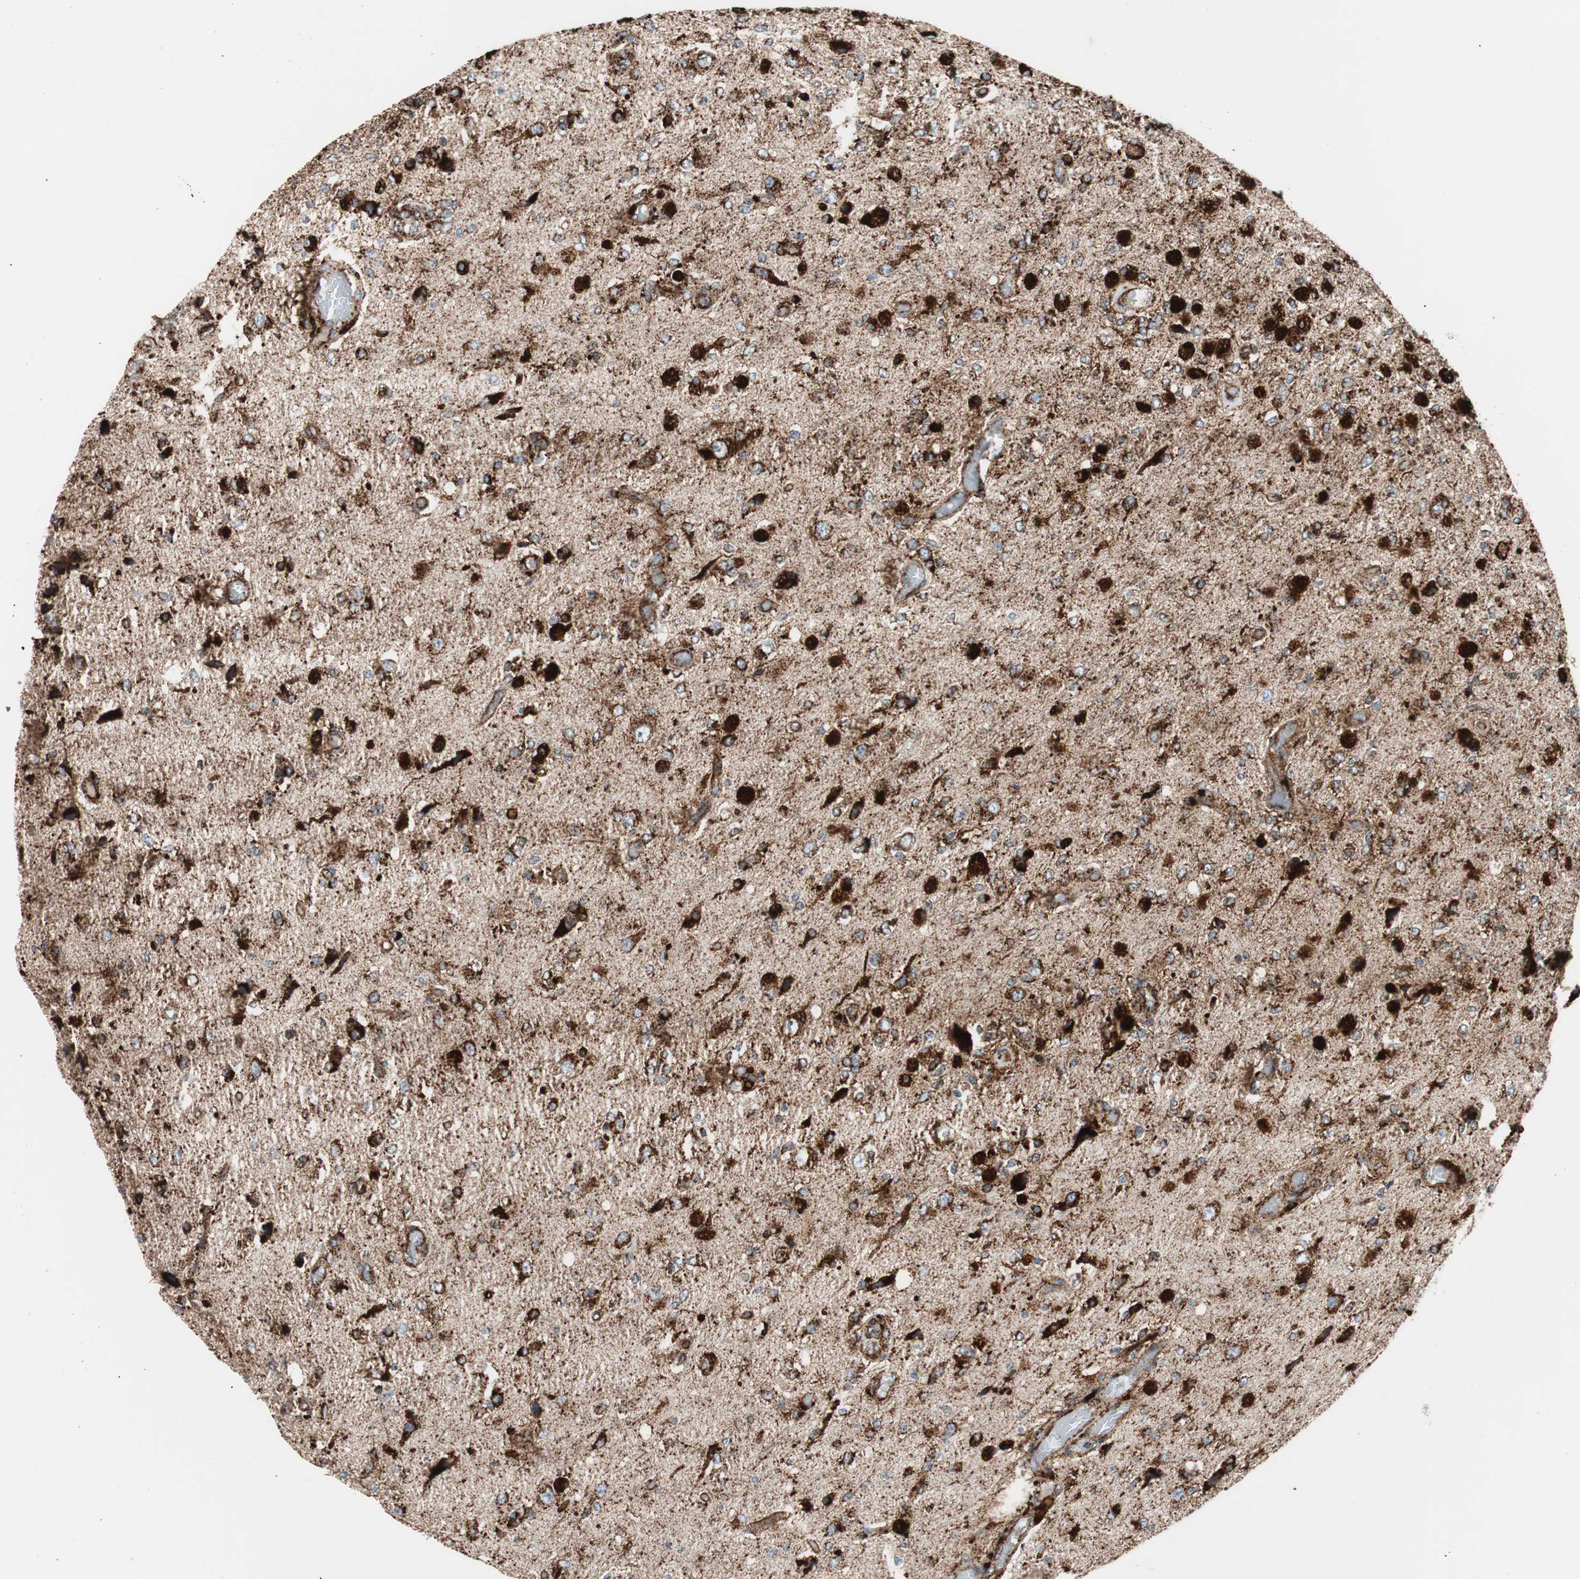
{"staining": {"intensity": "strong", "quantity": ">75%", "location": "cytoplasmic/membranous"}, "tissue": "glioma", "cell_type": "Tumor cells", "image_type": "cancer", "snomed": [{"axis": "morphology", "description": "Normal tissue, NOS"}, {"axis": "morphology", "description": "Glioma, malignant, High grade"}, {"axis": "topography", "description": "Cerebral cortex"}], "caption": "Human glioma stained for a protein (brown) reveals strong cytoplasmic/membranous positive positivity in approximately >75% of tumor cells.", "gene": "LAMP1", "patient": {"sex": "male", "age": 77}}